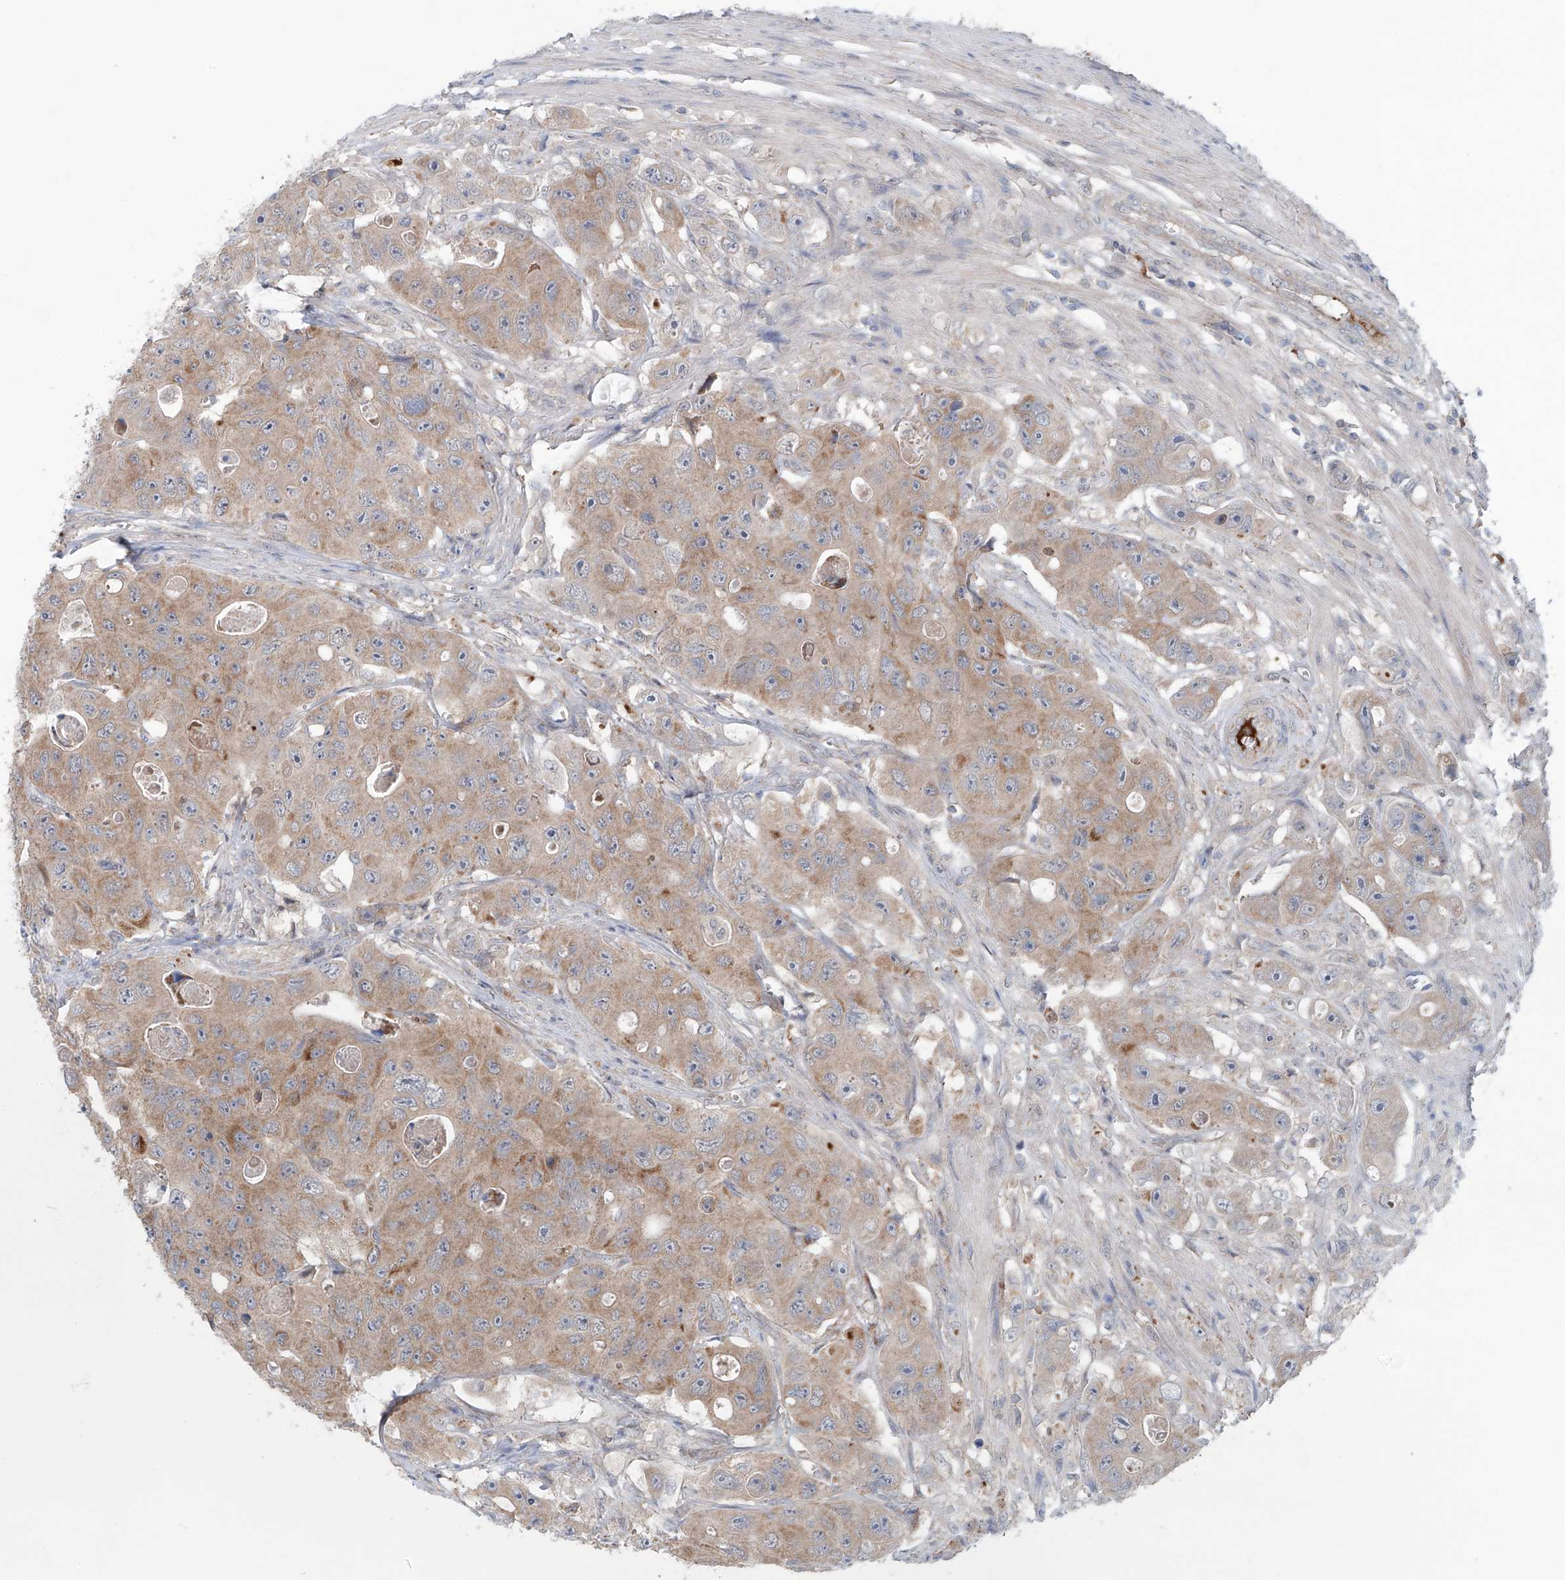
{"staining": {"intensity": "moderate", "quantity": ">75%", "location": "cytoplasmic/membranous"}, "tissue": "colorectal cancer", "cell_type": "Tumor cells", "image_type": "cancer", "snomed": [{"axis": "morphology", "description": "Adenocarcinoma, NOS"}, {"axis": "topography", "description": "Colon"}], "caption": "Immunohistochemical staining of colorectal cancer exhibits medium levels of moderate cytoplasmic/membranous expression in approximately >75% of tumor cells.", "gene": "SIX4", "patient": {"sex": "female", "age": 46}}